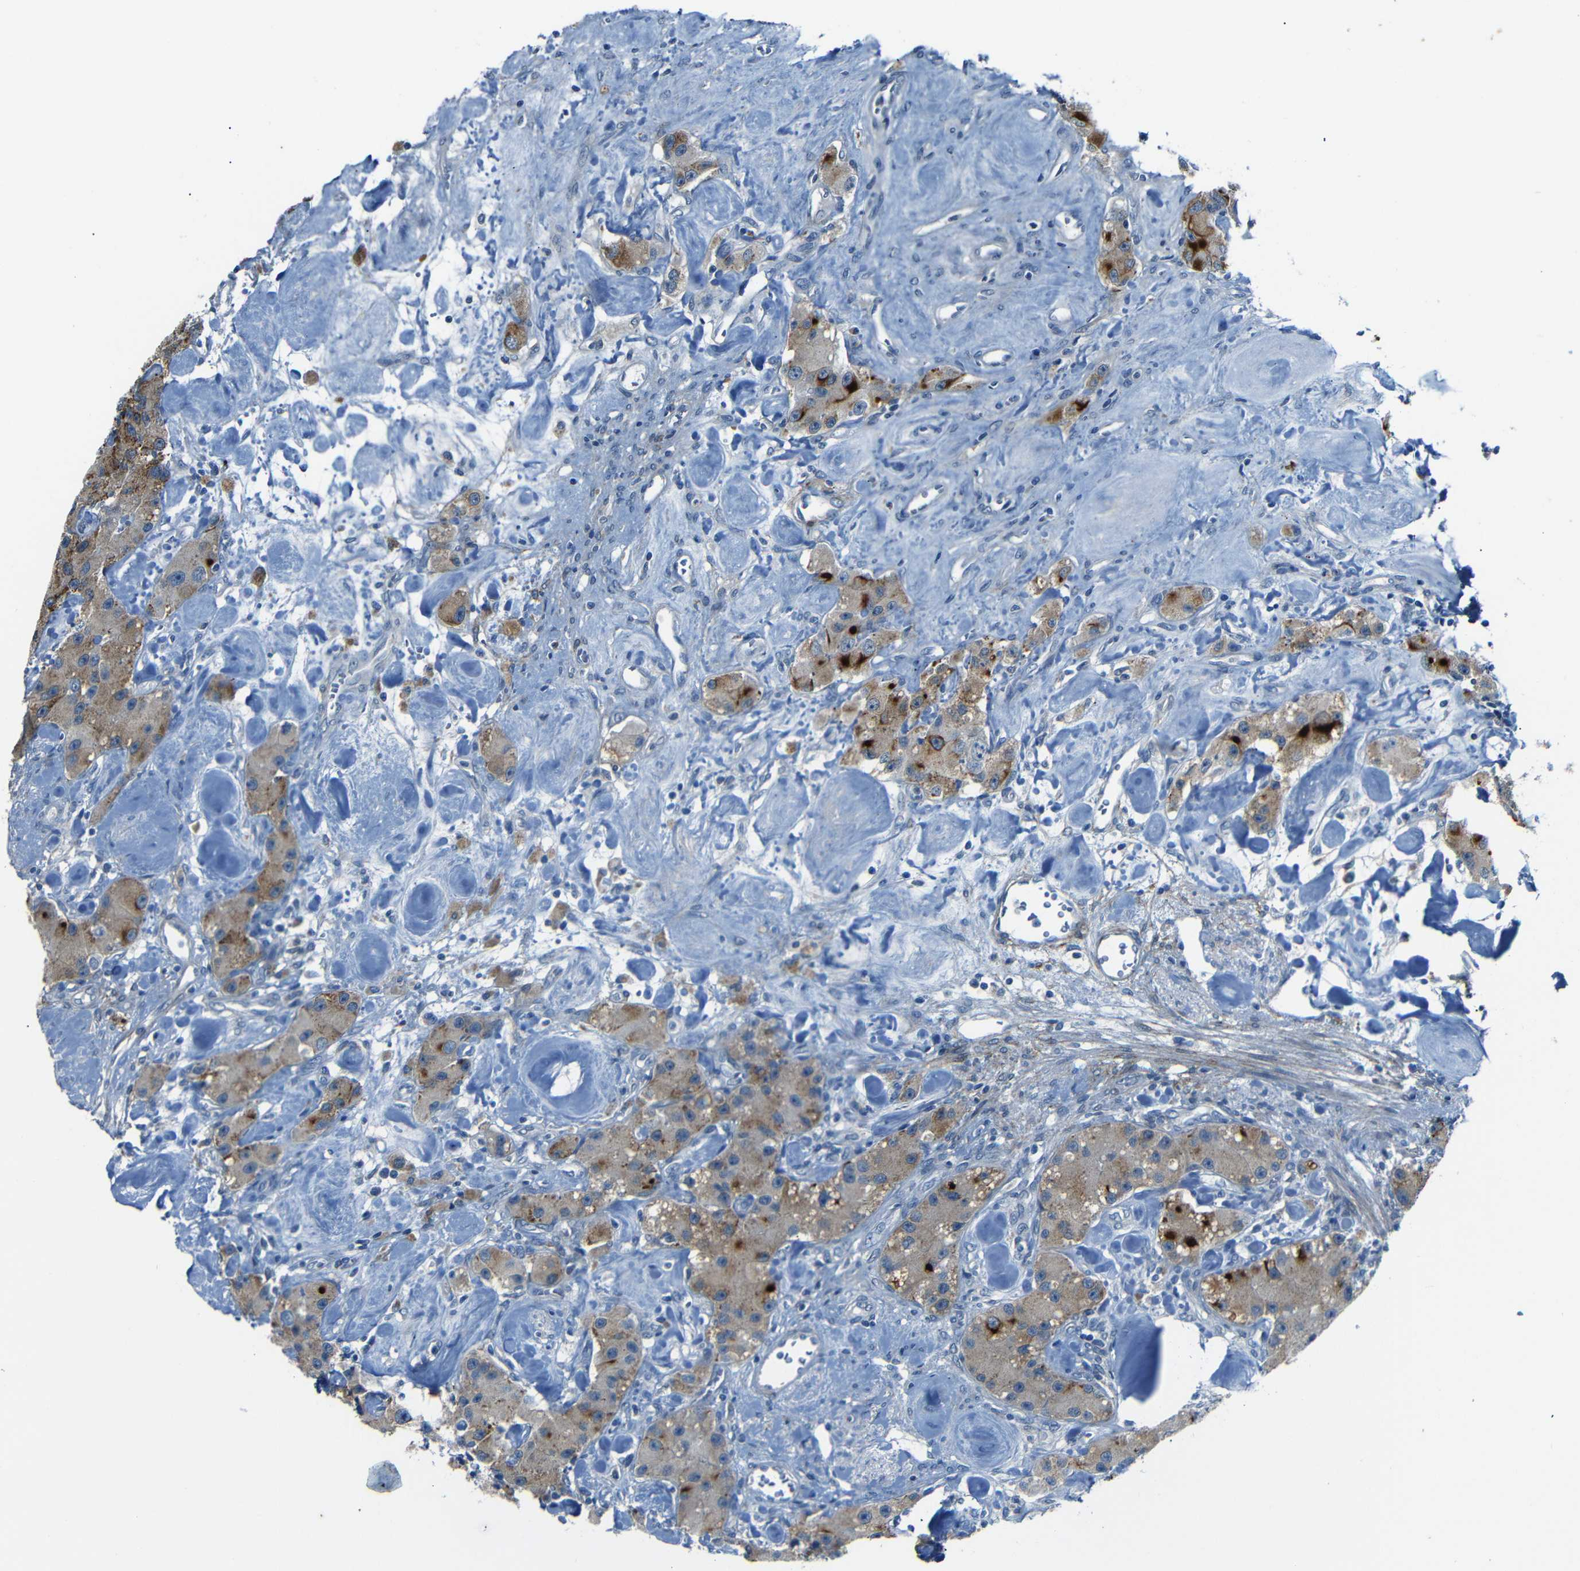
{"staining": {"intensity": "moderate", "quantity": ">75%", "location": "cytoplasmic/membranous"}, "tissue": "carcinoid", "cell_type": "Tumor cells", "image_type": "cancer", "snomed": [{"axis": "morphology", "description": "Carcinoid, malignant, NOS"}, {"axis": "topography", "description": "Pancreas"}], "caption": "Brown immunohistochemical staining in human carcinoid reveals moderate cytoplasmic/membranous positivity in about >75% of tumor cells.", "gene": "ANK3", "patient": {"sex": "male", "age": 41}}